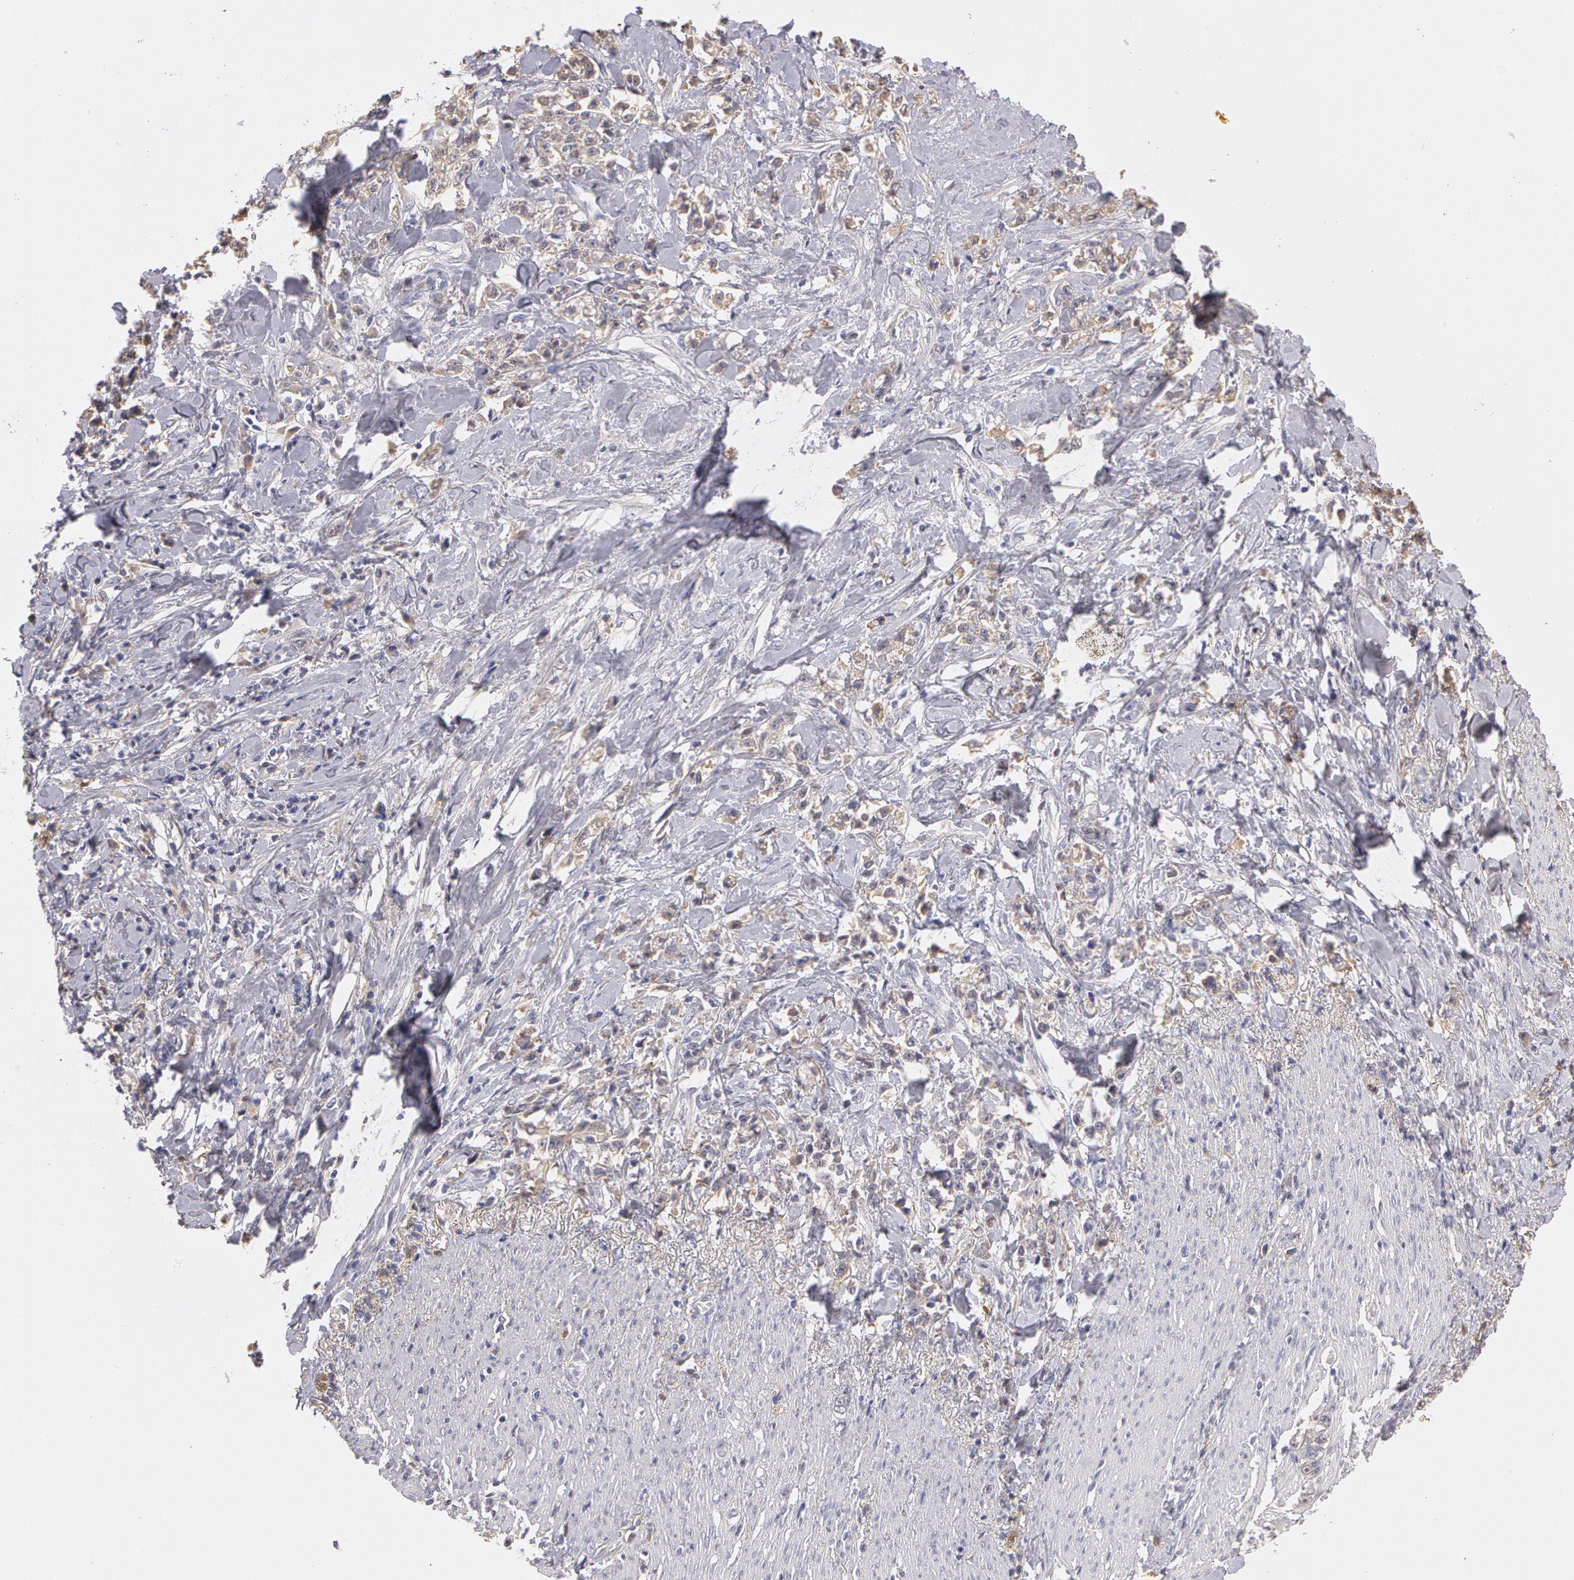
{"staining": {"intensity": "negative", "quantity": "none", "location": "none"}, "tissue": "stomach cancer", "cell_type": "Tumor cells", "image_type": "cancer", "snomed": [{"axis": "morphology", "description": "Adenocarcinoma, NOS"}, {"axis": "topography", "description": "Stomach, lower"}], "caption": "Human stomach cancer (adenocarcinoma) stained for a protein using immunohistochemistry displays no expression in tumor cells.", "gene": "C1R", "patient": {"sex": "male", "age": 88}}